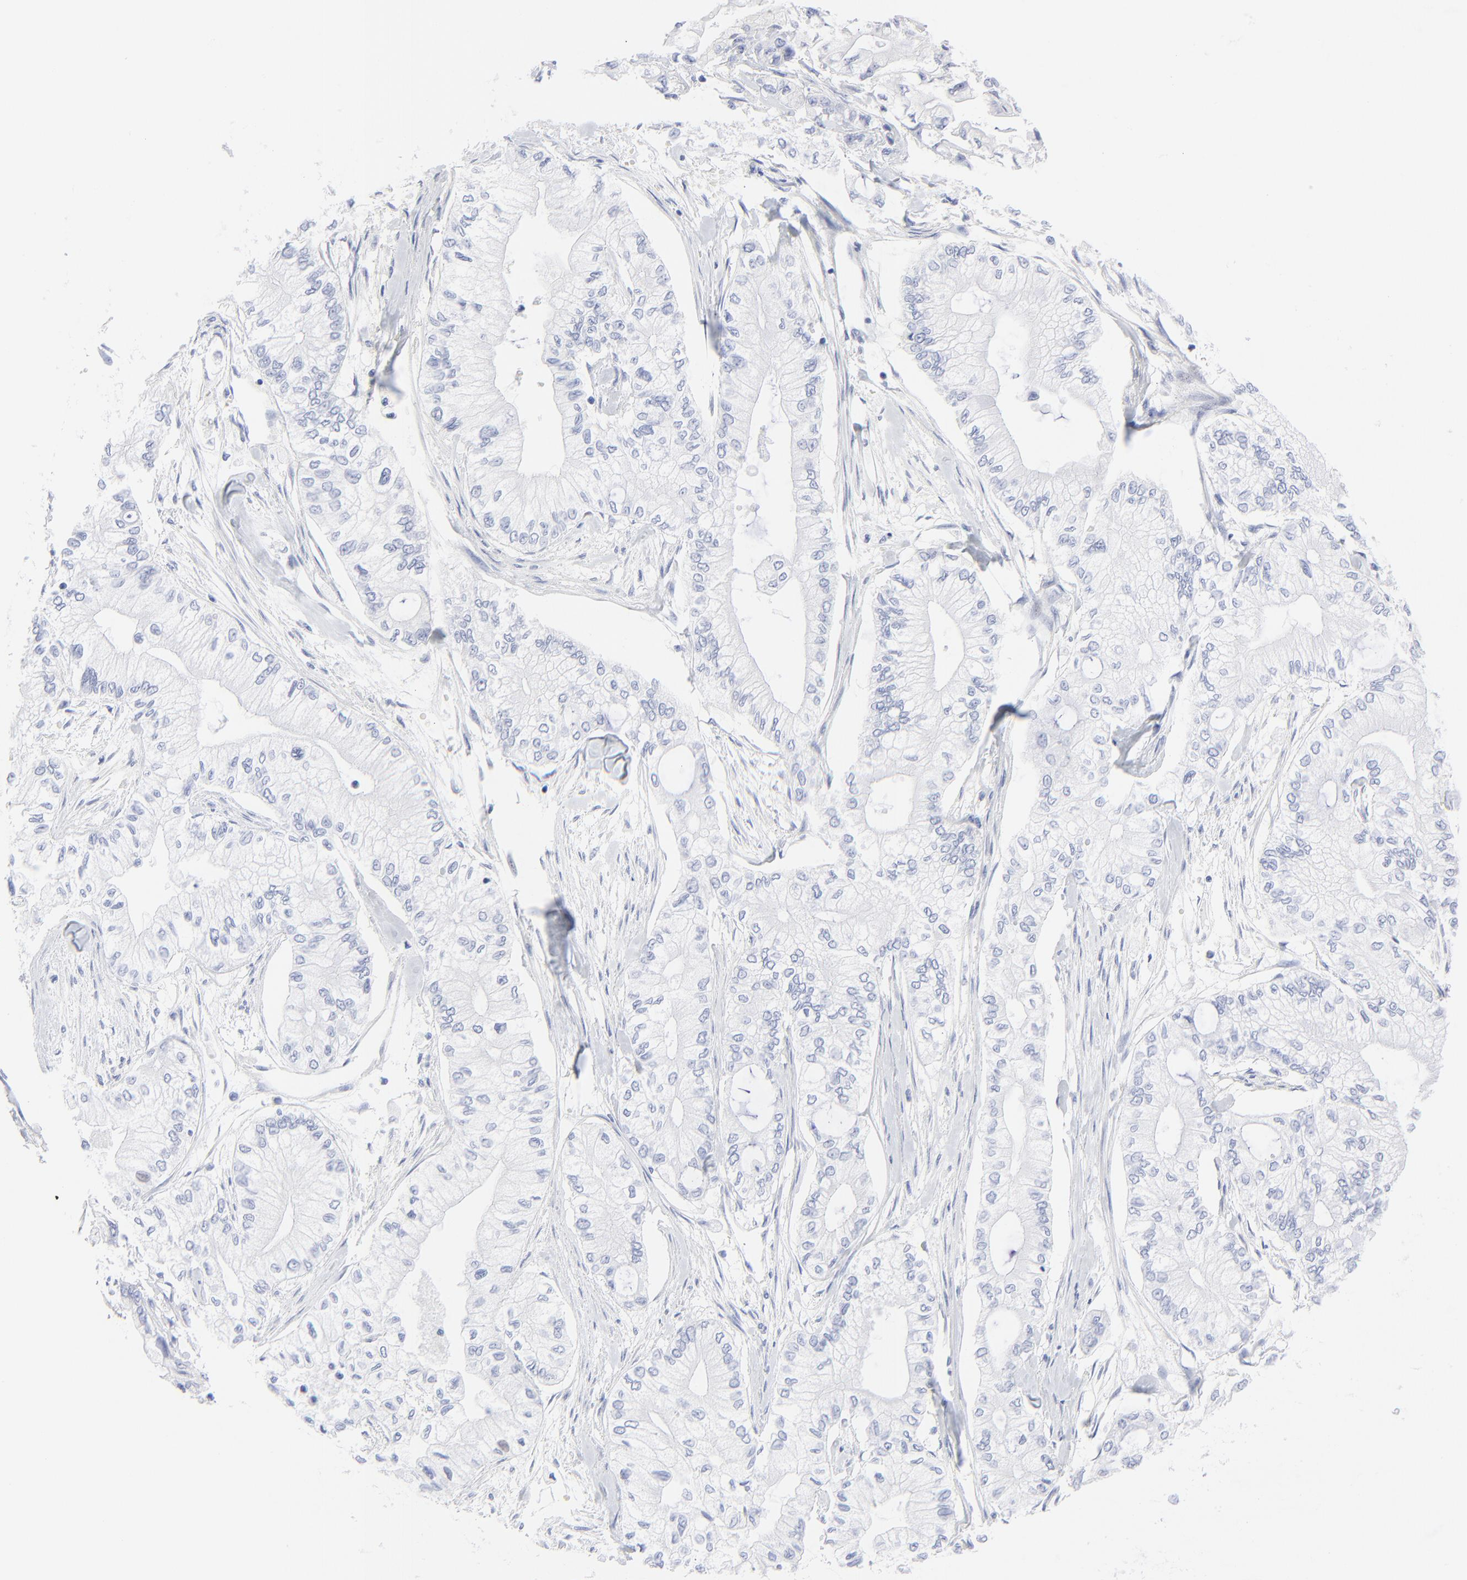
{"staining": {"intensity": "negative", "quantity": "none", "location": "none"}, "tissue": "pancreatic cancer", "cell_type": "Tumor cells", "image_type": "cancer", "snomed": [{"axis": "morphology", "description": "Adenocarcinoma, NOS"}, {"axis": "topography", "description": "Pancreas"}], "caption": "Histopathology image shows no significant protein positivity in tumor cells of pancreatic cancer (adenocarcinoma). (DAB (3,3'-diaminobenzidine) immunohistochemistry (IHC) with hematoxylin counter stain).", "gene": "PSD3", "patient": {"sex": "male", "age": 79}}